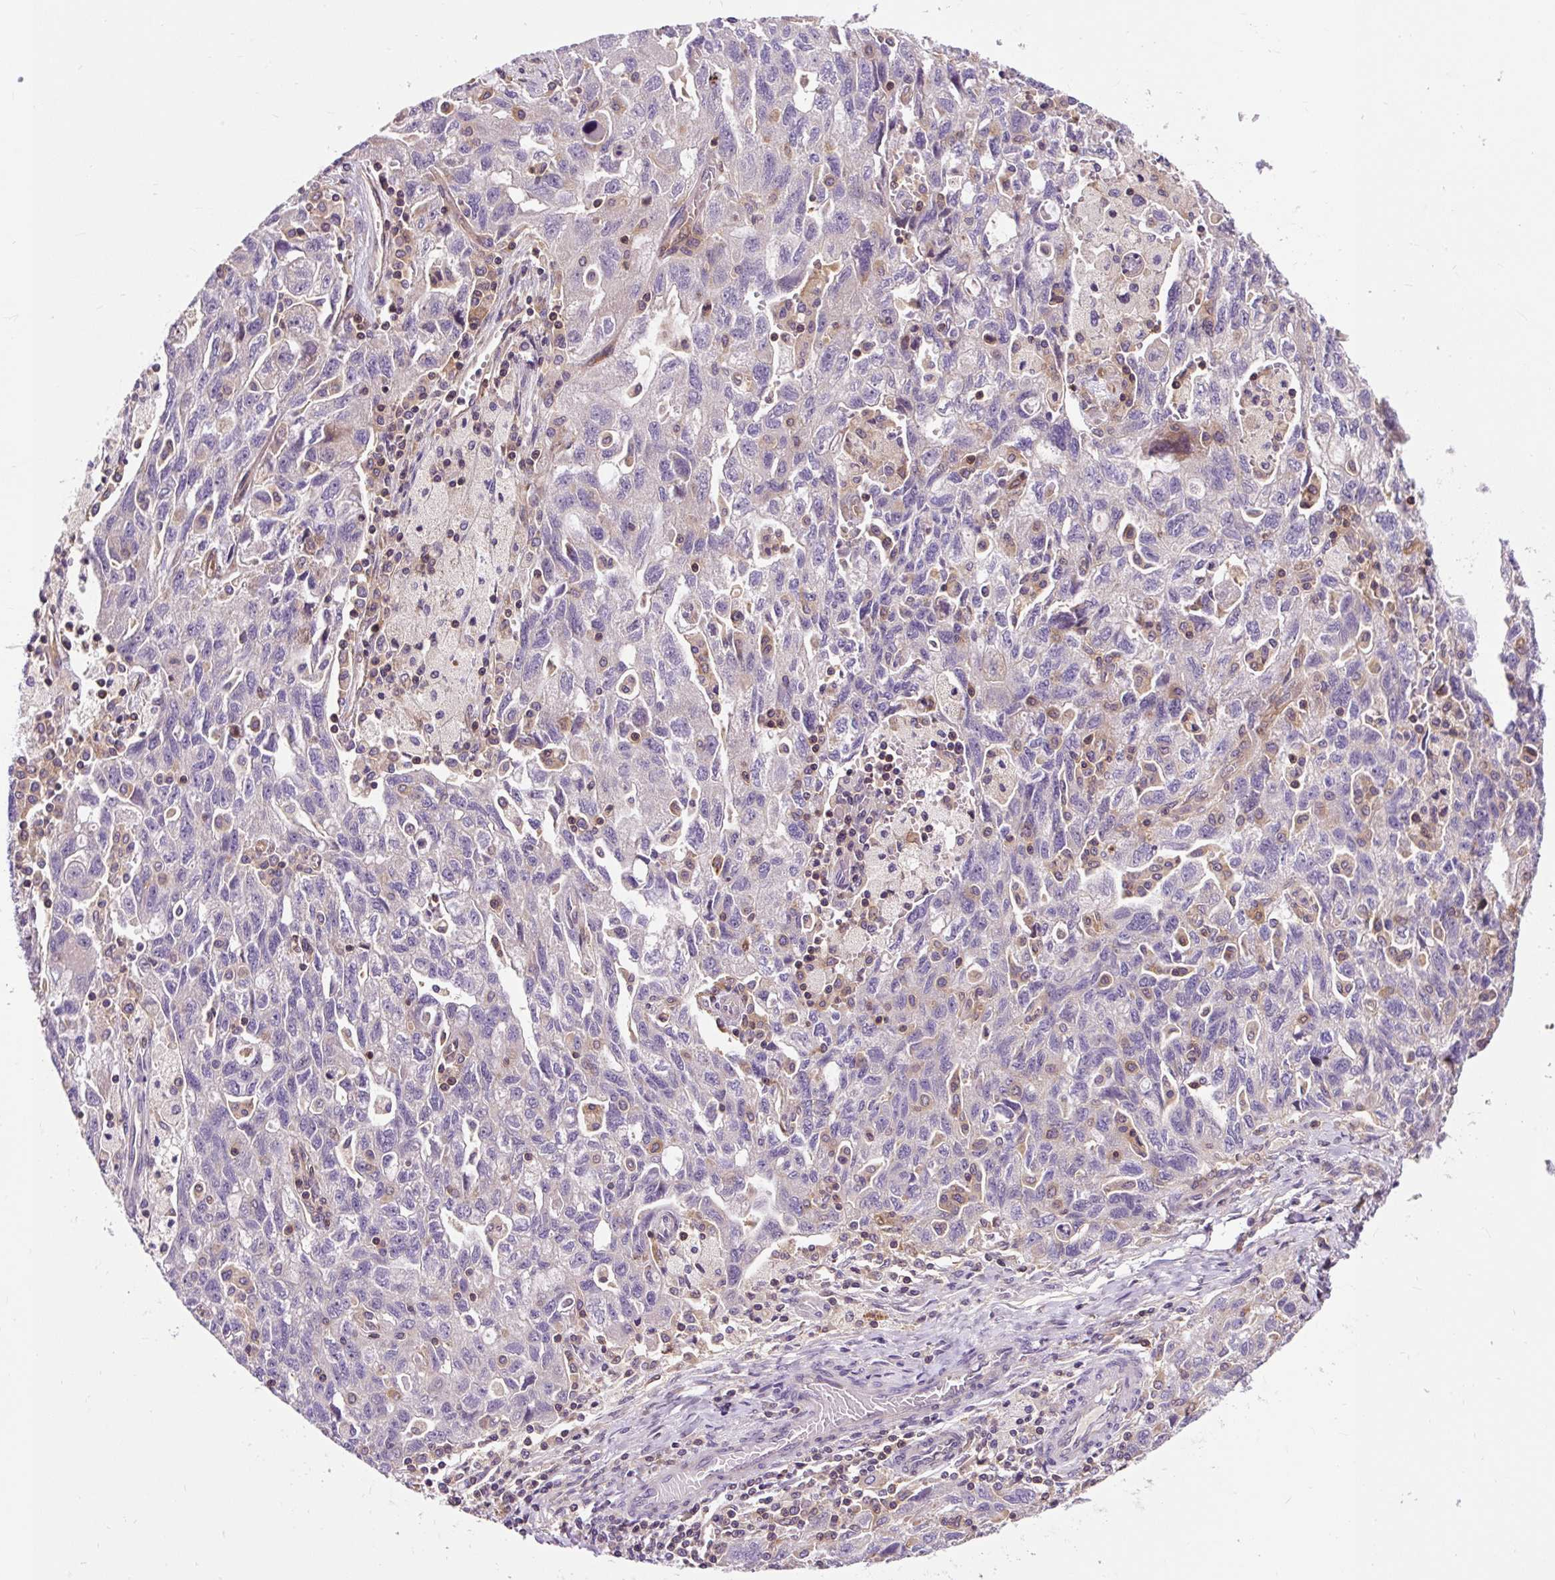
{"staining": {"intensity": "negative", "quantity": "none", "location": "none"}, "tissue": "ovarian cancer", "cell_type": "Tumor cells", "image_type": "cancer", "snomed": [{"axis": "morphology", "description": "Carcinoma, NOS"}, {"axis": "morphology", "description": "Cystadenocarcinoma, serous, NOS"}, {"axis": "topography", "description": "Ovary"}], "caption": "Tumor cells are negative for brown protein staining in carcinoma (ovarian). The staining was performed using DAB (3,3'-diaminobenzidine) to visualize the protein expression in brown, while the nuclei were stained in blue with hematoxylin (Magnification: 20x).", "gene": "PCDHGB3", "patient": {"sex": "female", "age": 69}}